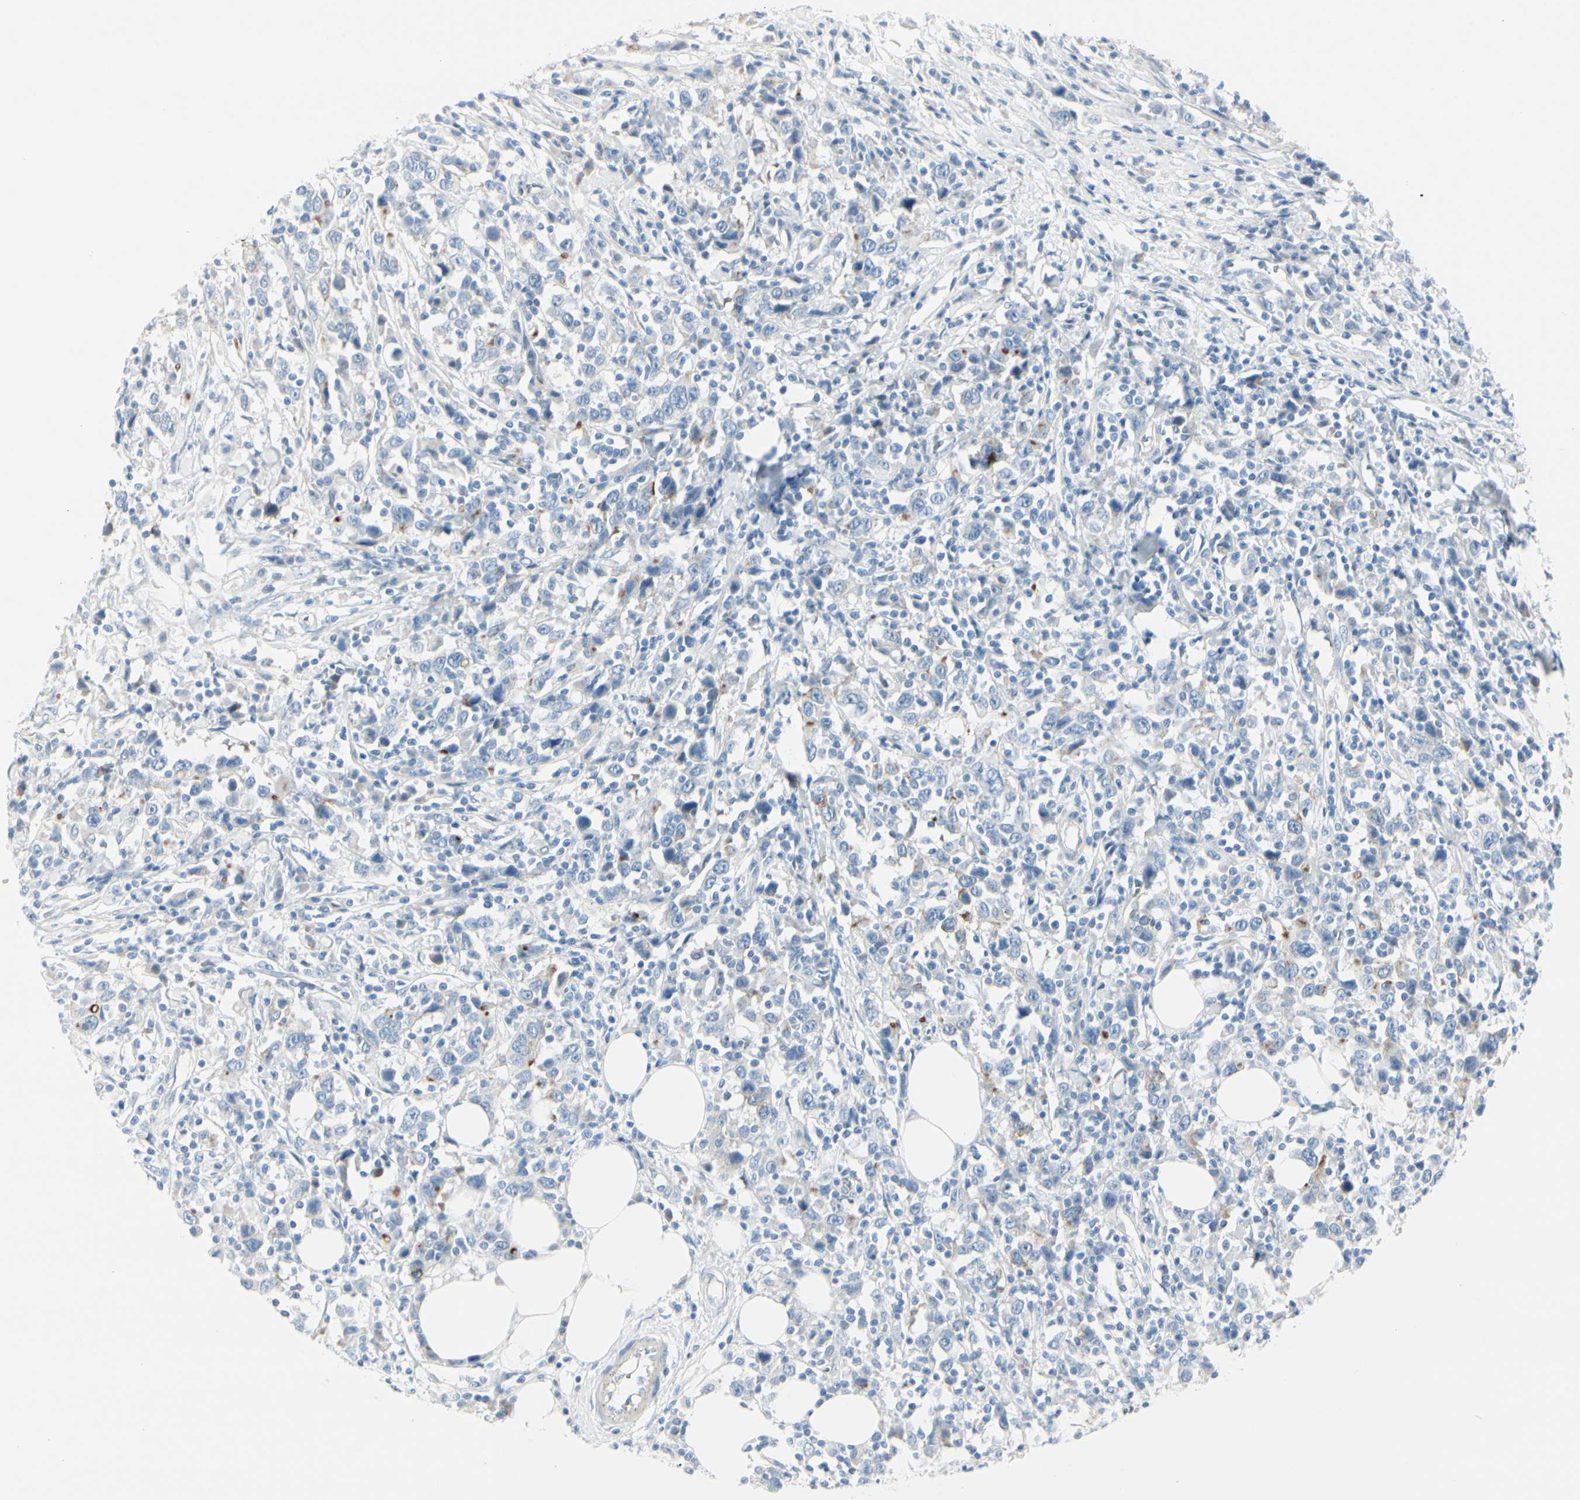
{"staining": {"intensity": "moderate", "quantity": "<25%", "location": "cytoplasmic/membranous"}, "tissue": "urothelial cancer", "cell_type": "Tumor cells", "image_type": "cancer", "snomed": [{"axis": "morphology", "description": "Urothelial carcinoma, High grade"}, {"axis": "topography", "description": "Urinary bladder"}], "caption": "About <25% of tumor cells in human urothelial carcinoma (high-grade) reveal moderate cytoplasmic/membranous protein staining as visualized by brown immunohistochemical staining.", "gene": "CDHR5", "patient": {"sex": "male", "age": 61}}